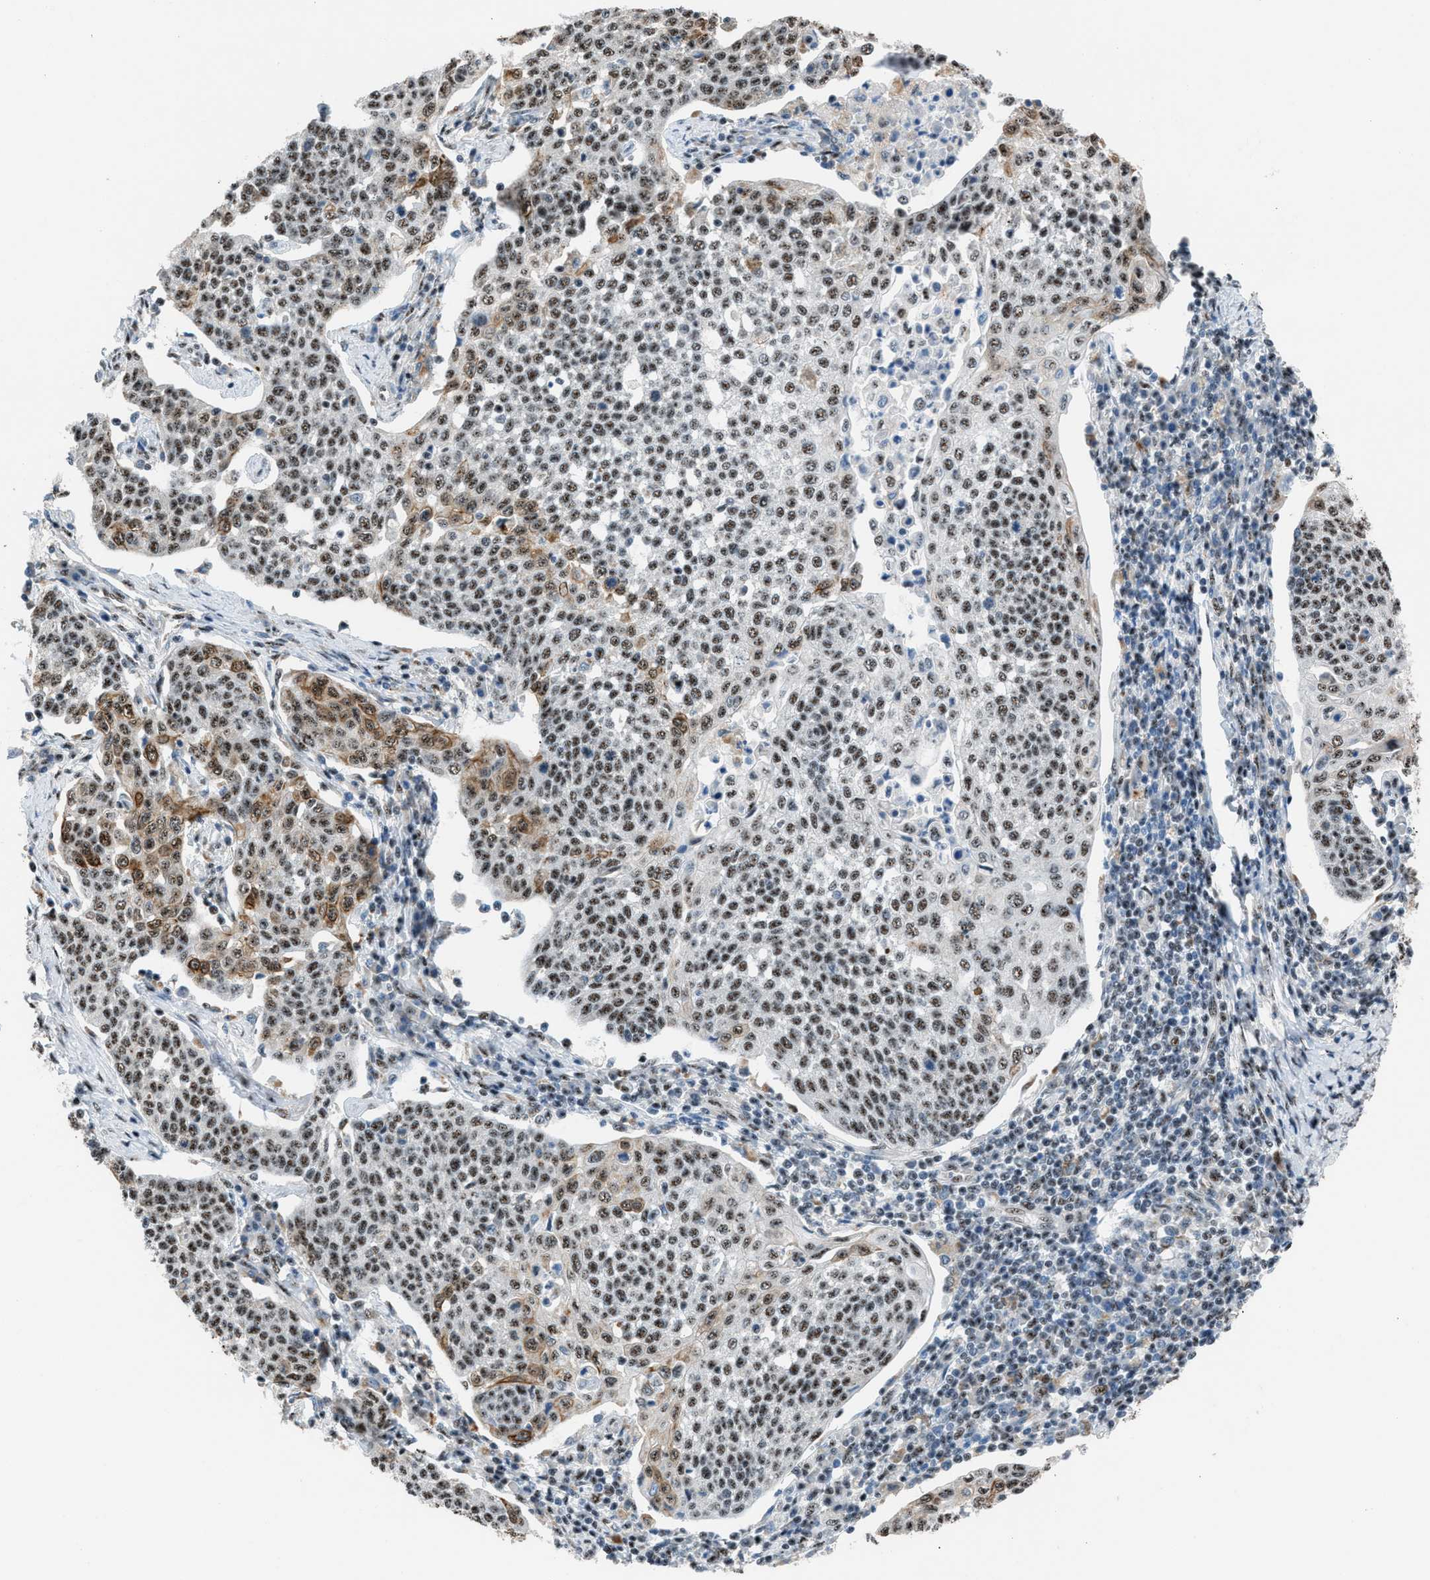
{"staining": {"intensity": "moderate", "quantity": ">75%", "location": "nuclear"}, "tissue": "cervical cancer", "cell_type": "Tumor cells", "image_type": "cancer", "snomed": [{"axis": "morphology", "description": "Squamous cell carcinoma, NOS"}, {"axis": "topography", "description": "Cervix"}], "caption": "Human cervical cancer stained for a protein (brown) demonstrates moderate nuclear positive positivity in about >75% of tumor cells.", "gene": "CENPP", "patient": {"sex": "female", "age": 34}}